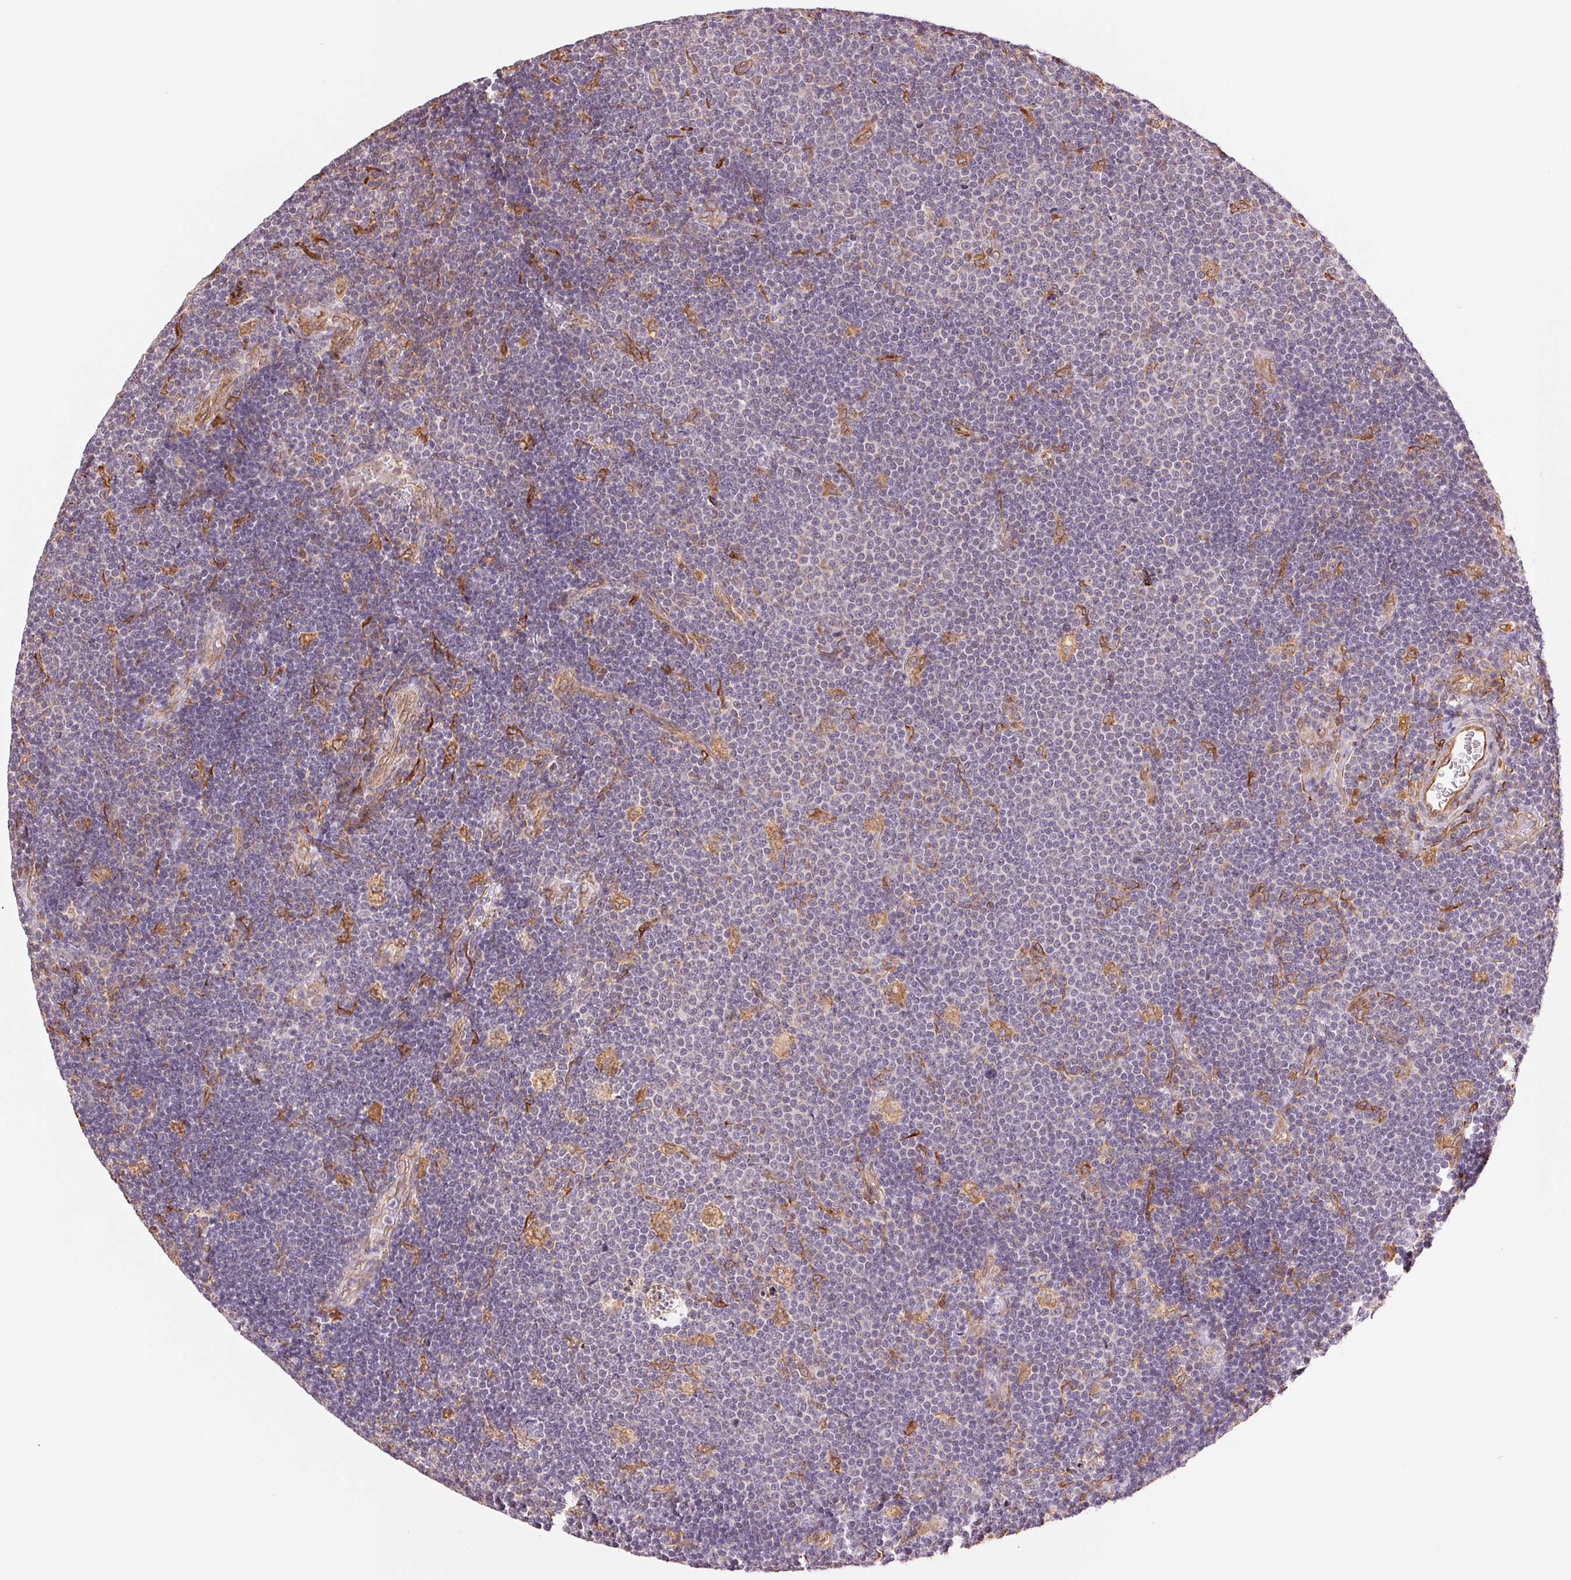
{"staining": {"intensity": "negative", "quantity": "none", "location": "none"}, "tissue": "lymphoma", "cell_type": "Tumor cells", "image_type": "cancer", "snomed": [{"axis": "morphology", "description": "Malignant lymphoma, non-Hodgkin's type, Low grade"}, {"axis": "topography", "description": "Brain"}], "caption": "This is an IHC micrograph of malignant lymphoma, non-Hodgkin's type (low-grade). There is no positivity in tumor cells.", "gene": "RCN3", "patient": {"sex": "female", "age": 66}}